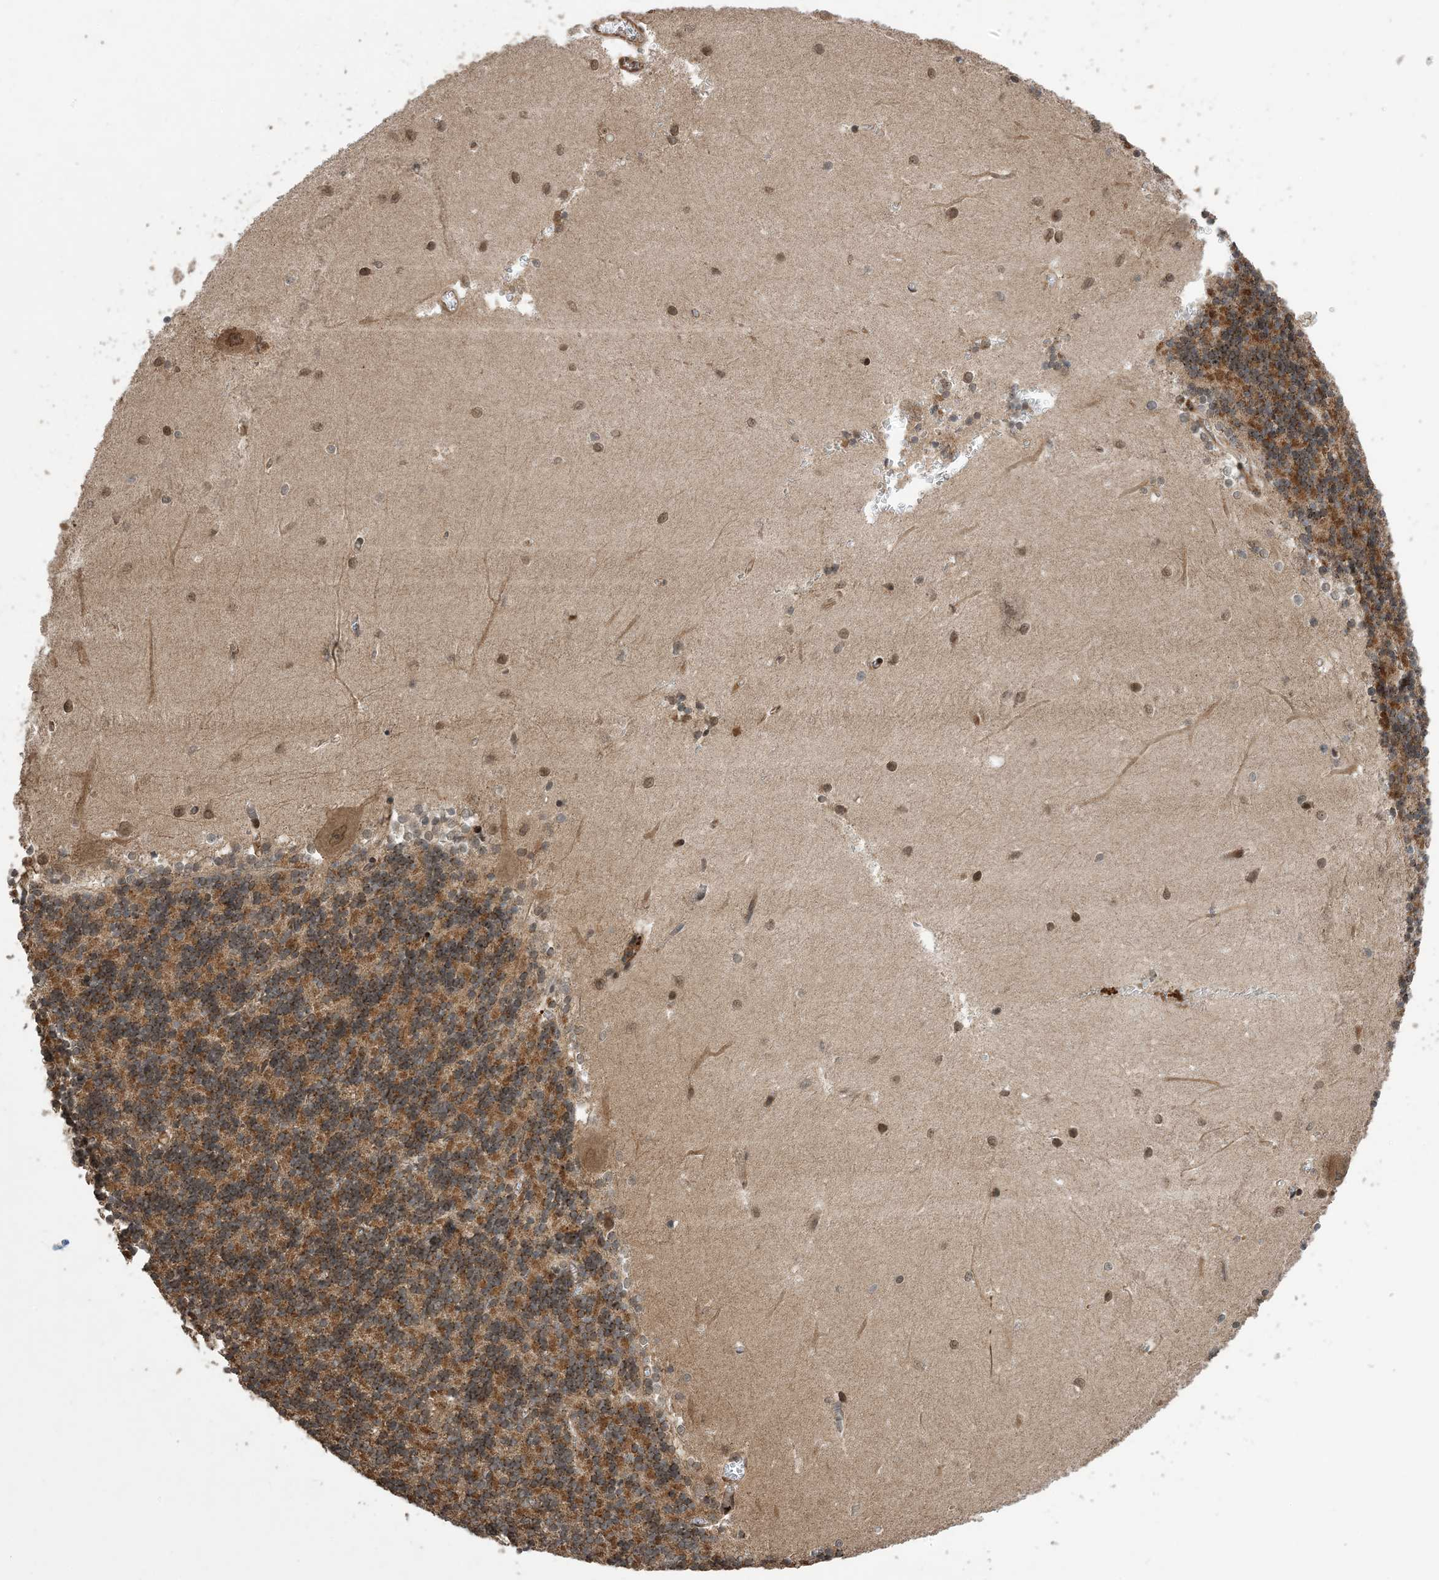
{"staining": {"intensity": "moderate", "quantity": ">75%", "location": "cytoplasmic/membranous"}, "tissue": "cerebellum", "cell_type": "Cells in granular layer", "image_type": "normal", "snomed": [{"axis": "morphology", "description": "Normal tissue, NOS"}, {"axis": "topography", "description": "Cerebellum"}], "caption": "DAB immunohistochemical staining of unremarkable human cerebellum shows moderate cytoplasmic/membranous protein staining in about >75% of cells in granular layer. Nuclei are stained in blue.", "gene": "ZNF511", "patient": {"sex": "male", "age": 37}}